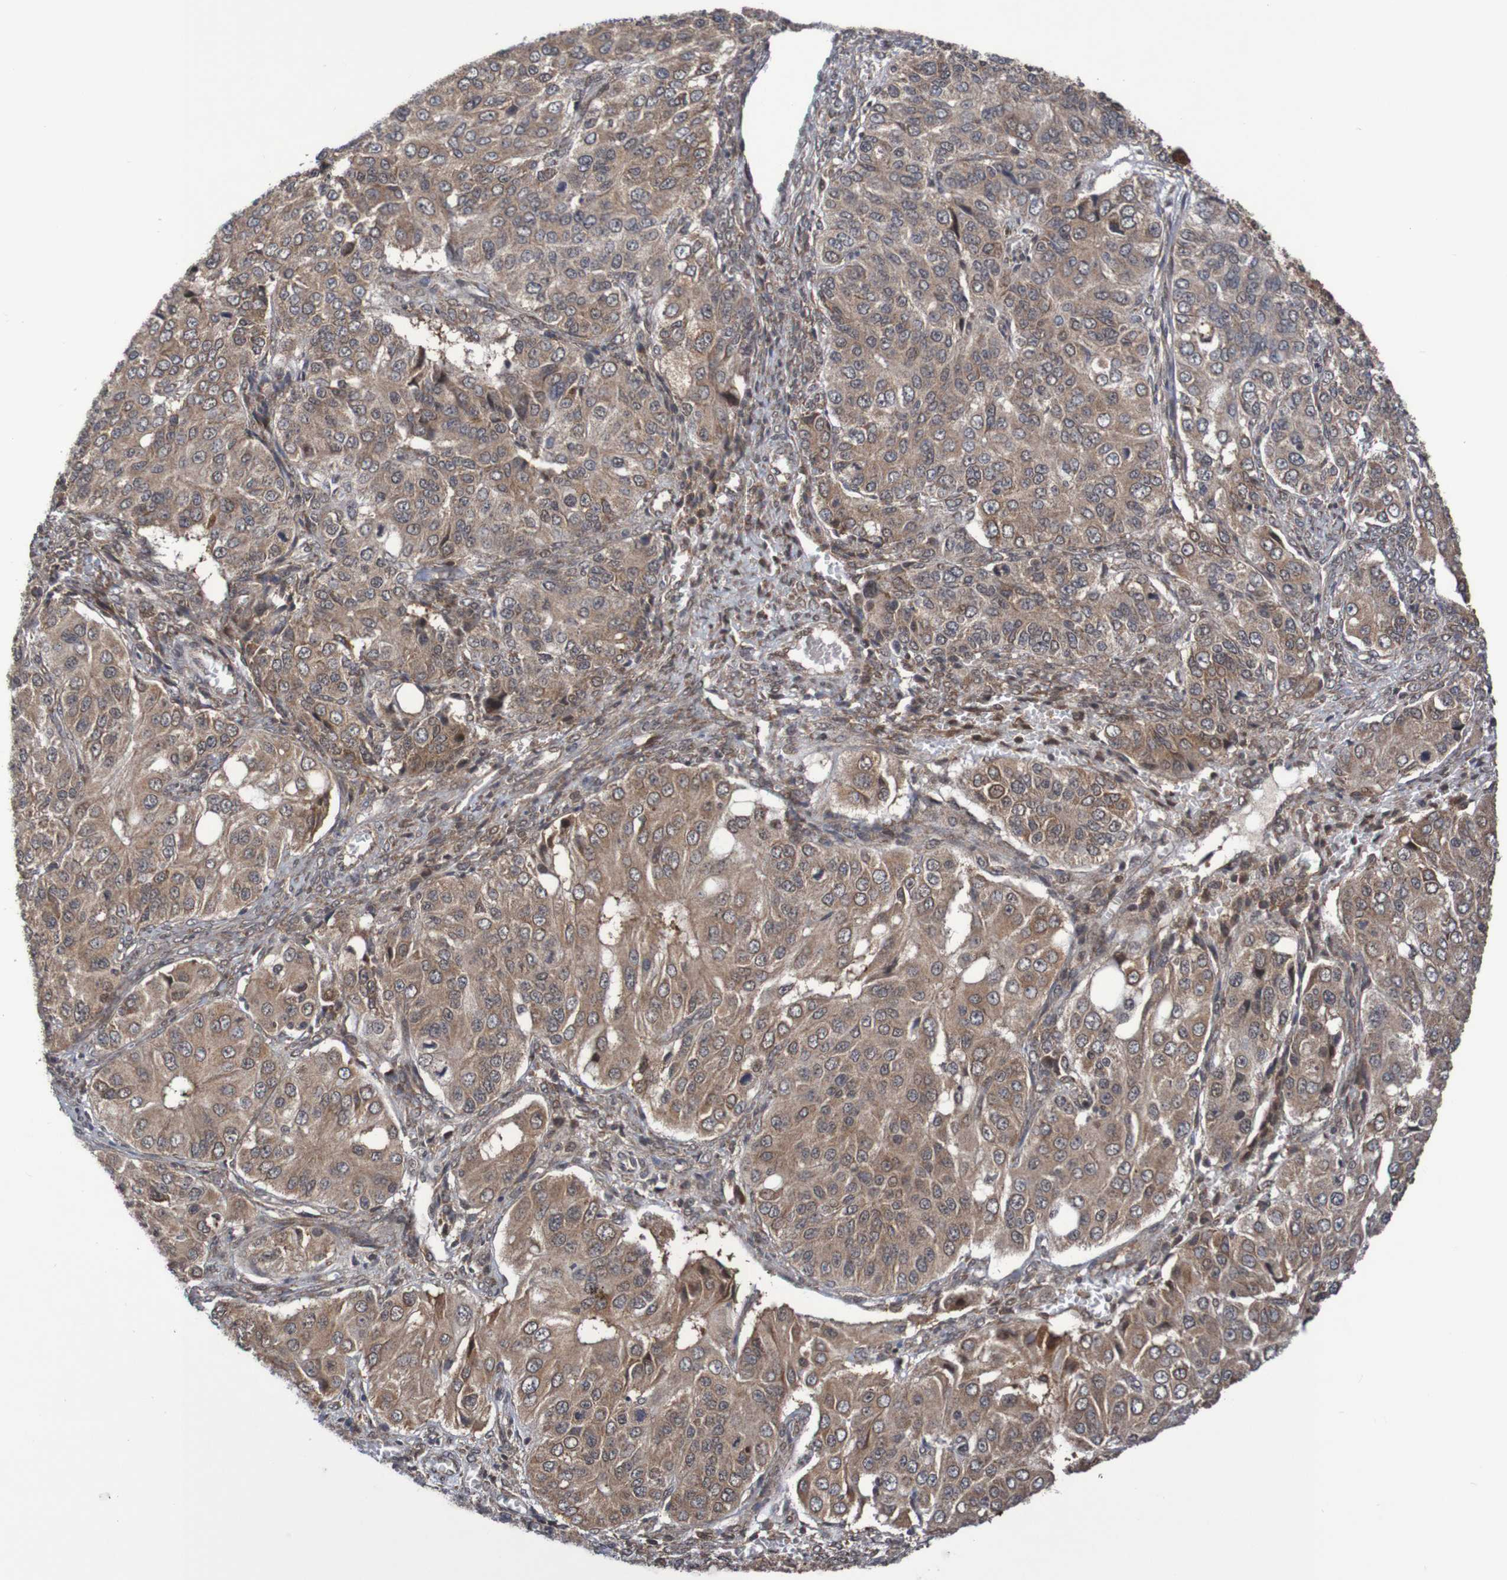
{"staining": {"intensity": "moderate", "quantity": ">75%", "location": "cytoplasmic/membranous"}, "tissue": "ovarian cancer", "cell_type": "Tumor cells", "image_type": "cancer", "snomed": [{"axis": "morphology", "description": "Carcinoma, endometroid"}, {"axis": "topography", "description": "Ovary"}], "caption": "This image demonstrates ovarian cancer stained with IHC to label a protein in brown. The cytoplasmic/membranous of tumor cells show moderate positivity for the protein. Nuclei are counter-stained blue.", "gene": "ITLN1", "patient": {"sex": "female", "age": 51}}